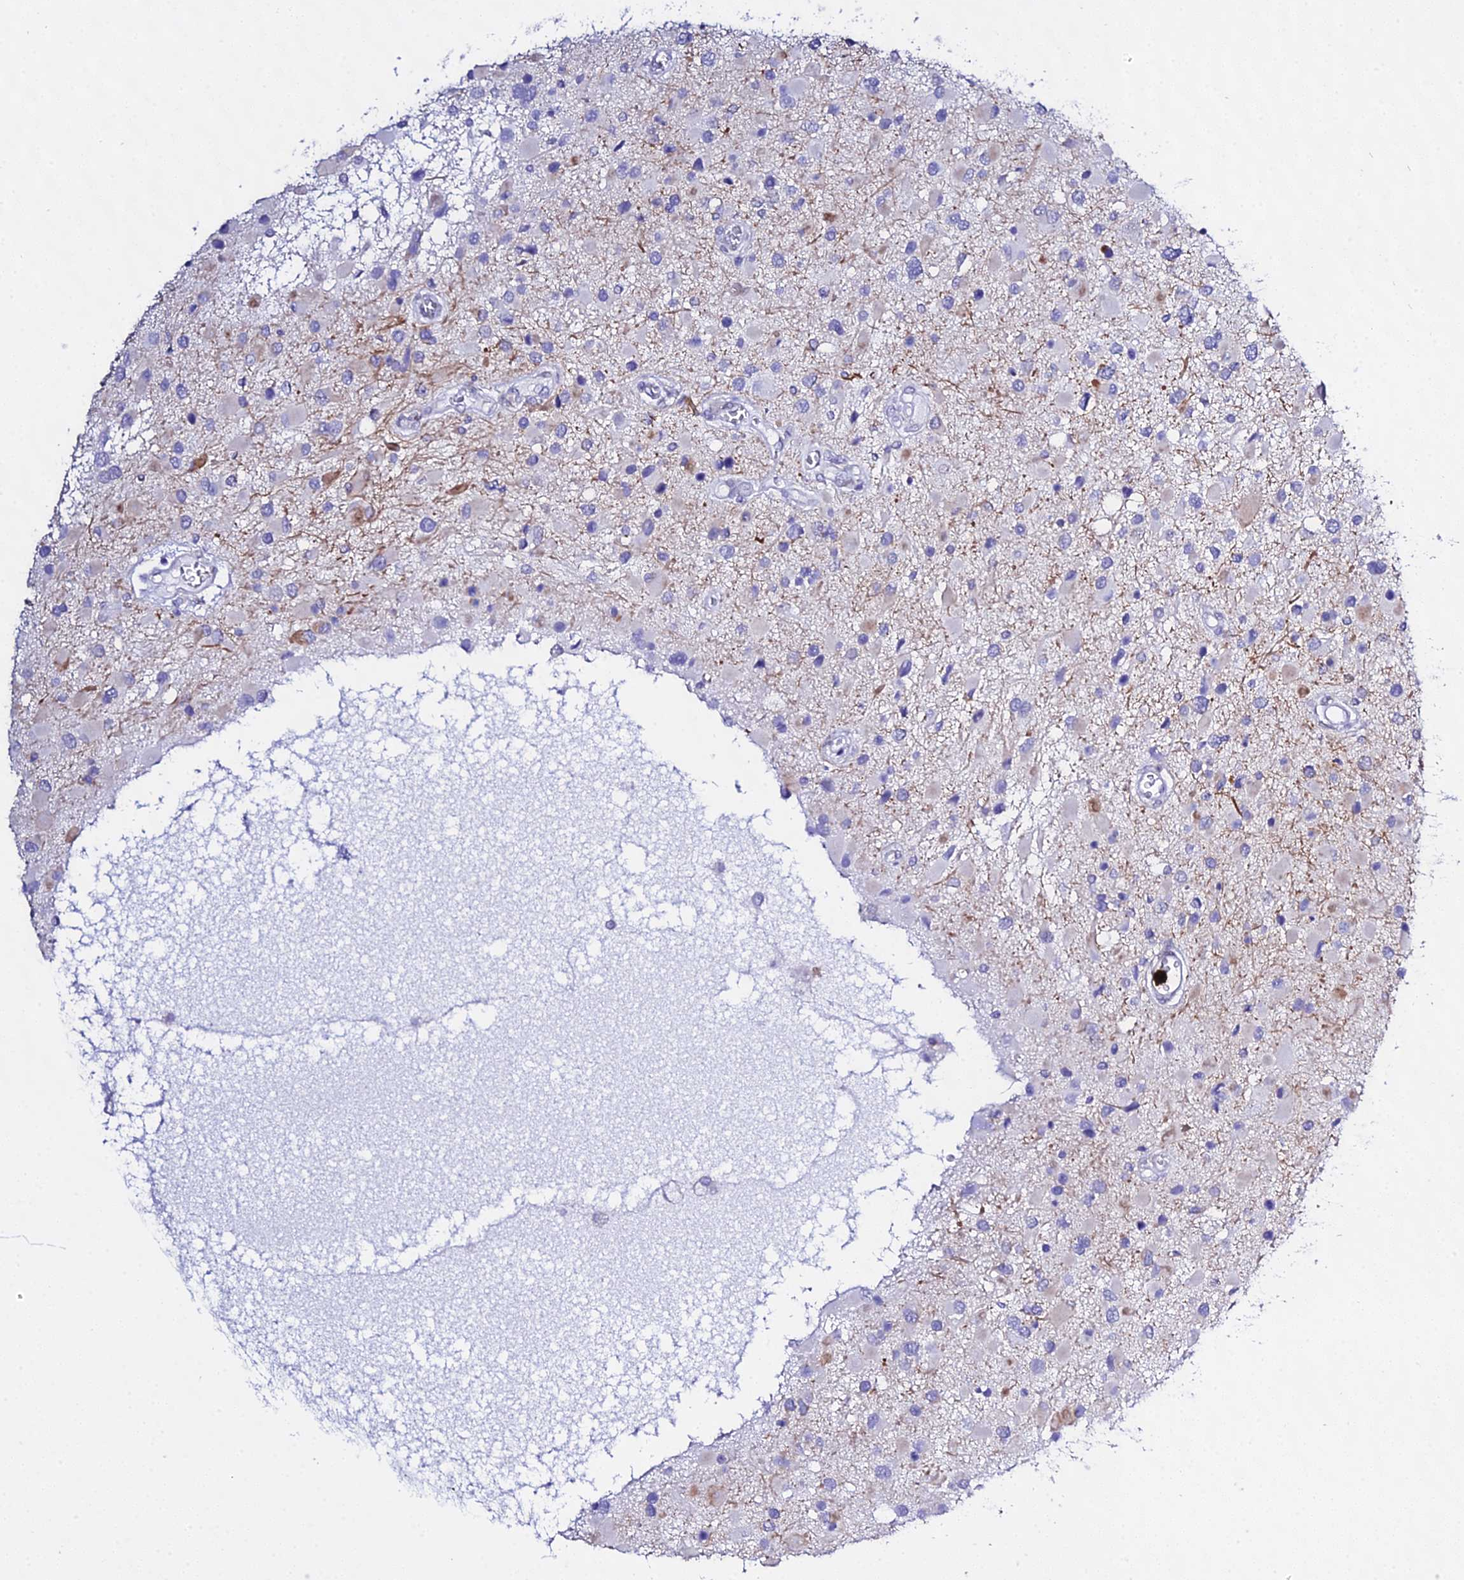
{"staining": {"intensity": "moderate", "quantity": "<25%", "location": "cytoplasmic/membranous"}, "tissue": "glioma", "cell_type": "Tumor cells", "image_type": "cancer", "snomed": [{"axis": "morphology", "description": "Glioma, malignant, High grade"}, {"axis": "topography", "description": "Brain"}], "caption": "Protein expression analysis of glioma exhibits moderate cytoplasmic/membranous positivity in approximately <25% of tumor cells. Nuclei are stained in blue.", "gene": "MCM10", "patient": {"sex": "male", "age": 53}}